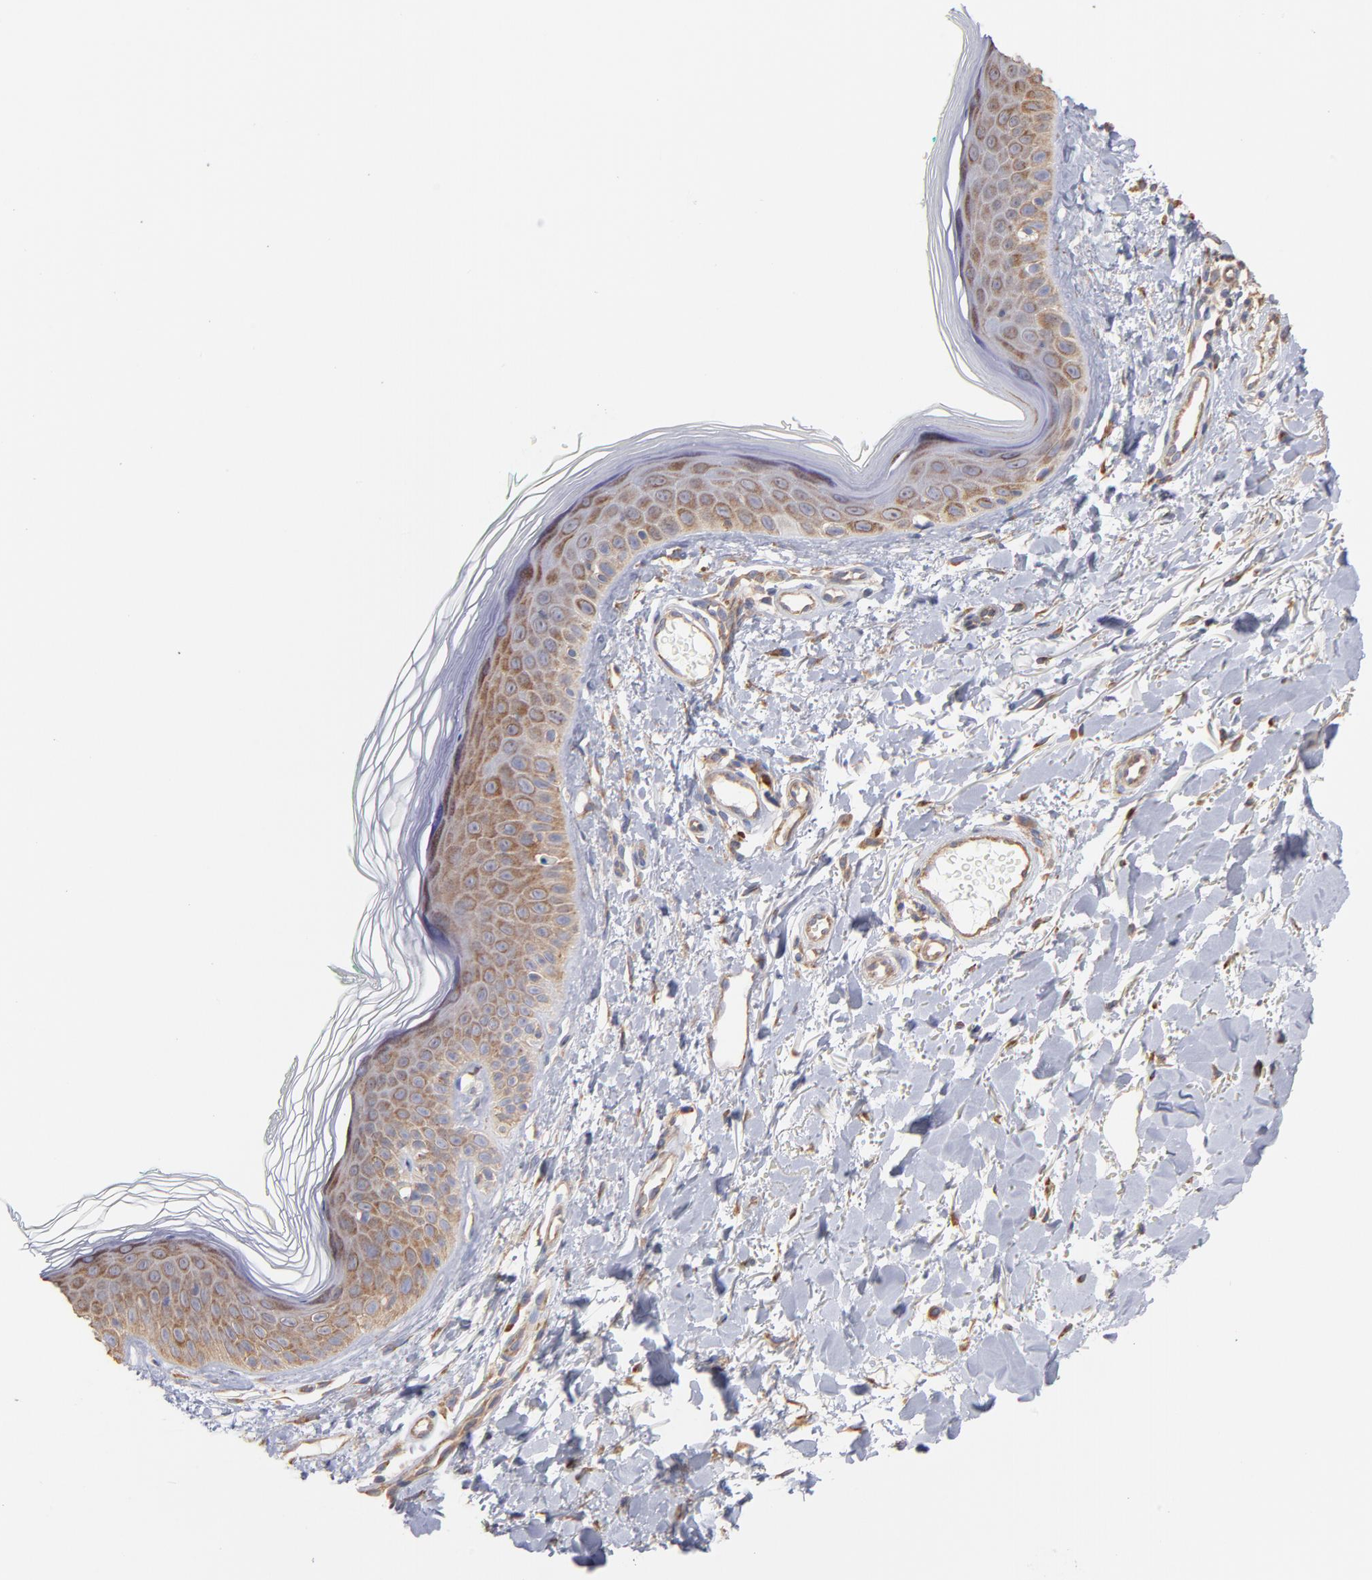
{"staining": {"intensity": "moderate", "quantity": ">75%", "location": "cytoplasmic/membranous"}, "tissue": "skin", "cell_type": "Fibroblasts", "image_type": "normal", "snomed": [{"axis": "morphology", "description": "Normal tissue, NOS"}, {"axis": "topography", "description": "Skin"}], "caption": "Immunohistochemistry (IHC) image of benign human skin stained for a protein (brown), which demonstrates medium levels of moderate cytoplasmic/membranous positivity in about >75% of fibroblasts.", "gene": "RPL9", "patient": {"sex": "male", "age": 71}}